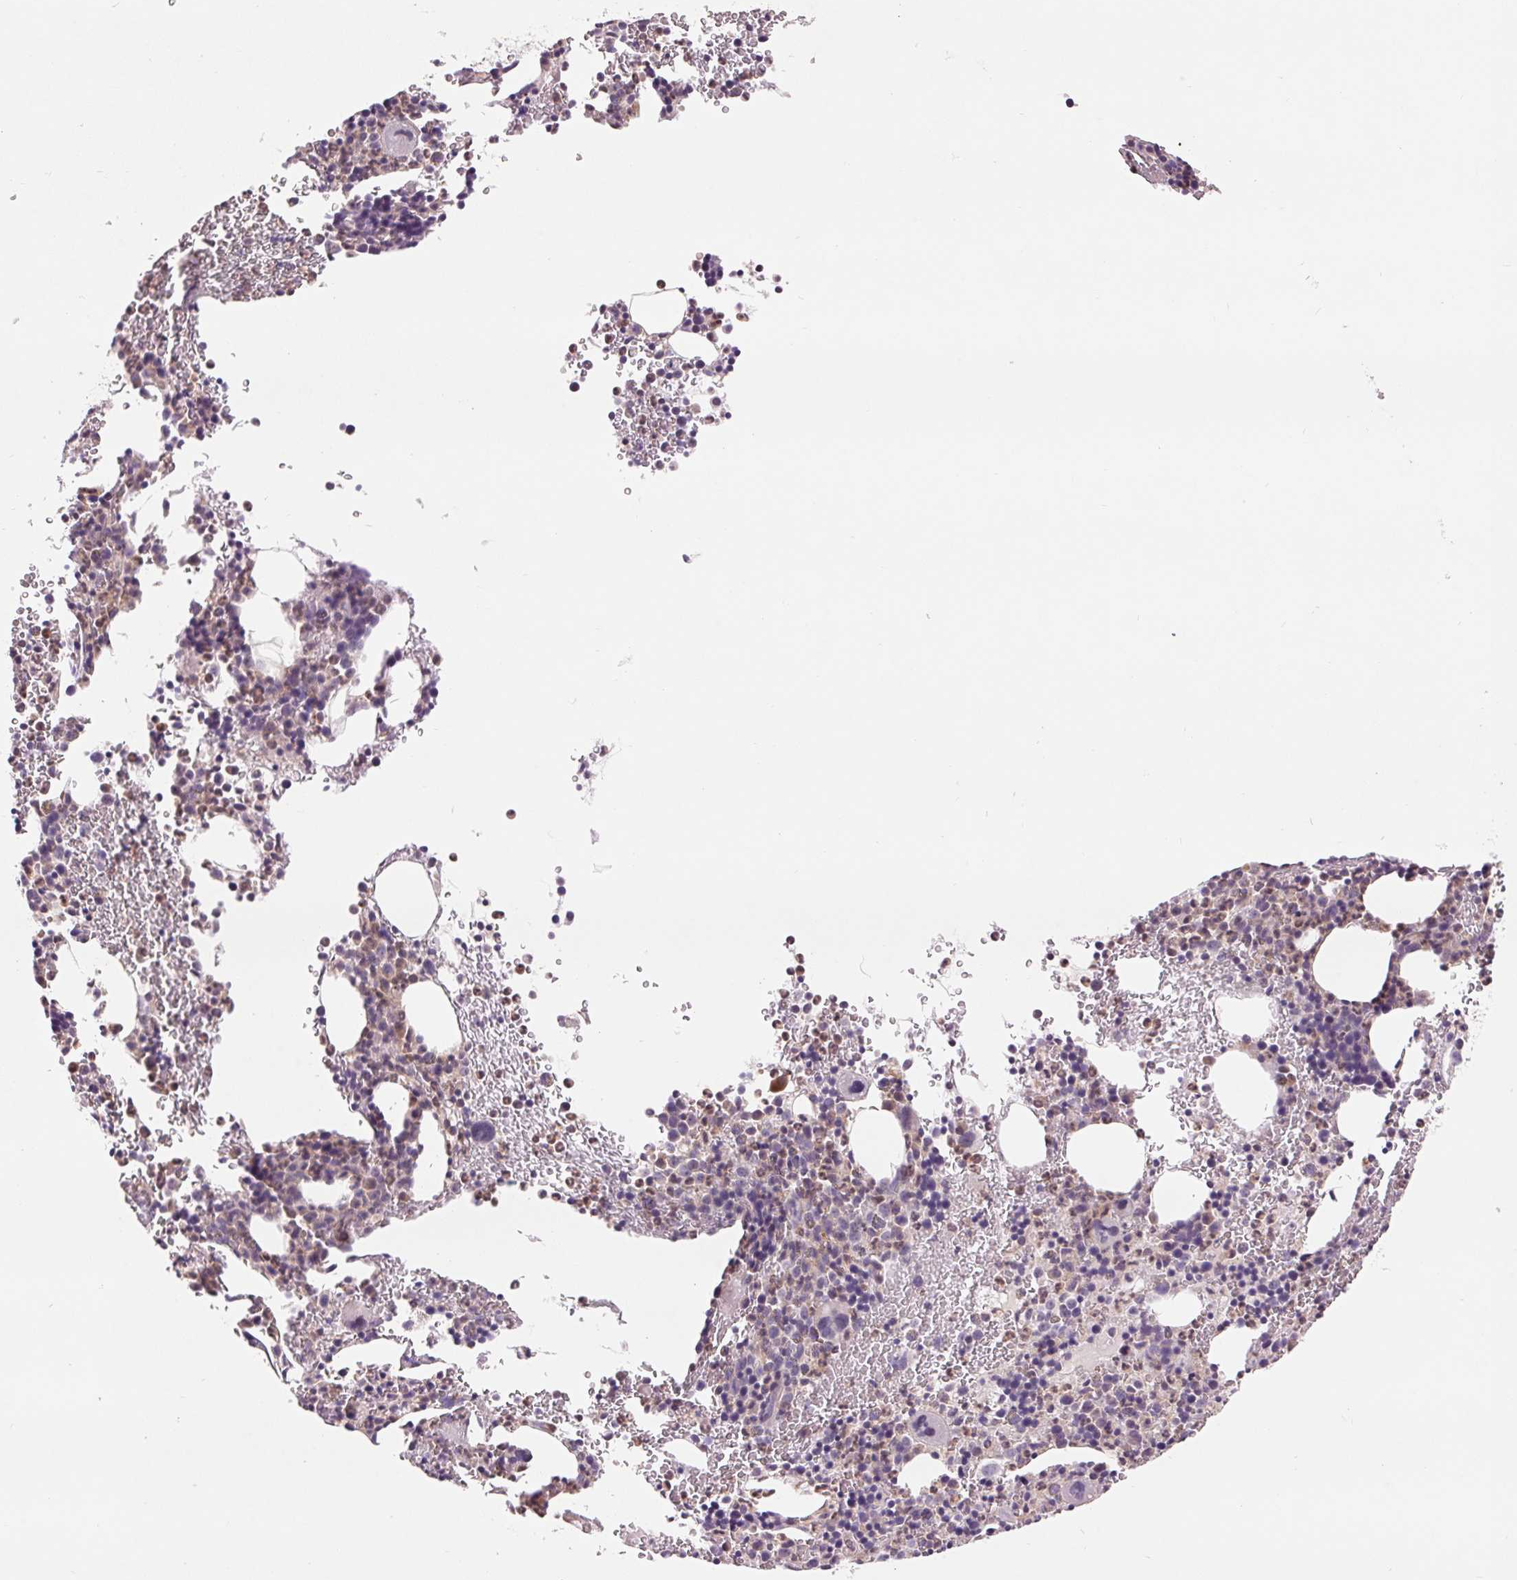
{"staining": {"intensity": "weak", "quantity": "<25%", "location": "cytoplasmic/membranous"}, "tissue": "bone marrow", "cell_type": "Hematopoietic cells", "image_type": "normal", "snomed": [{"axis": "morphology", "description": "Normal tissue, NOS"}, {"axis": "topography", "description": "Bone marrow"}], "caption": "High power microscopy micrograph of an immunohistochemistry image of benign bone marrow, revealing no significant staining in hematopoietic cells. (DAB immunohistochemistry (IHC) visualized using brightfield microscopy, high magnification).", "gene": "RANBP3L", "patient": {"sex": "male", "age": 63}}